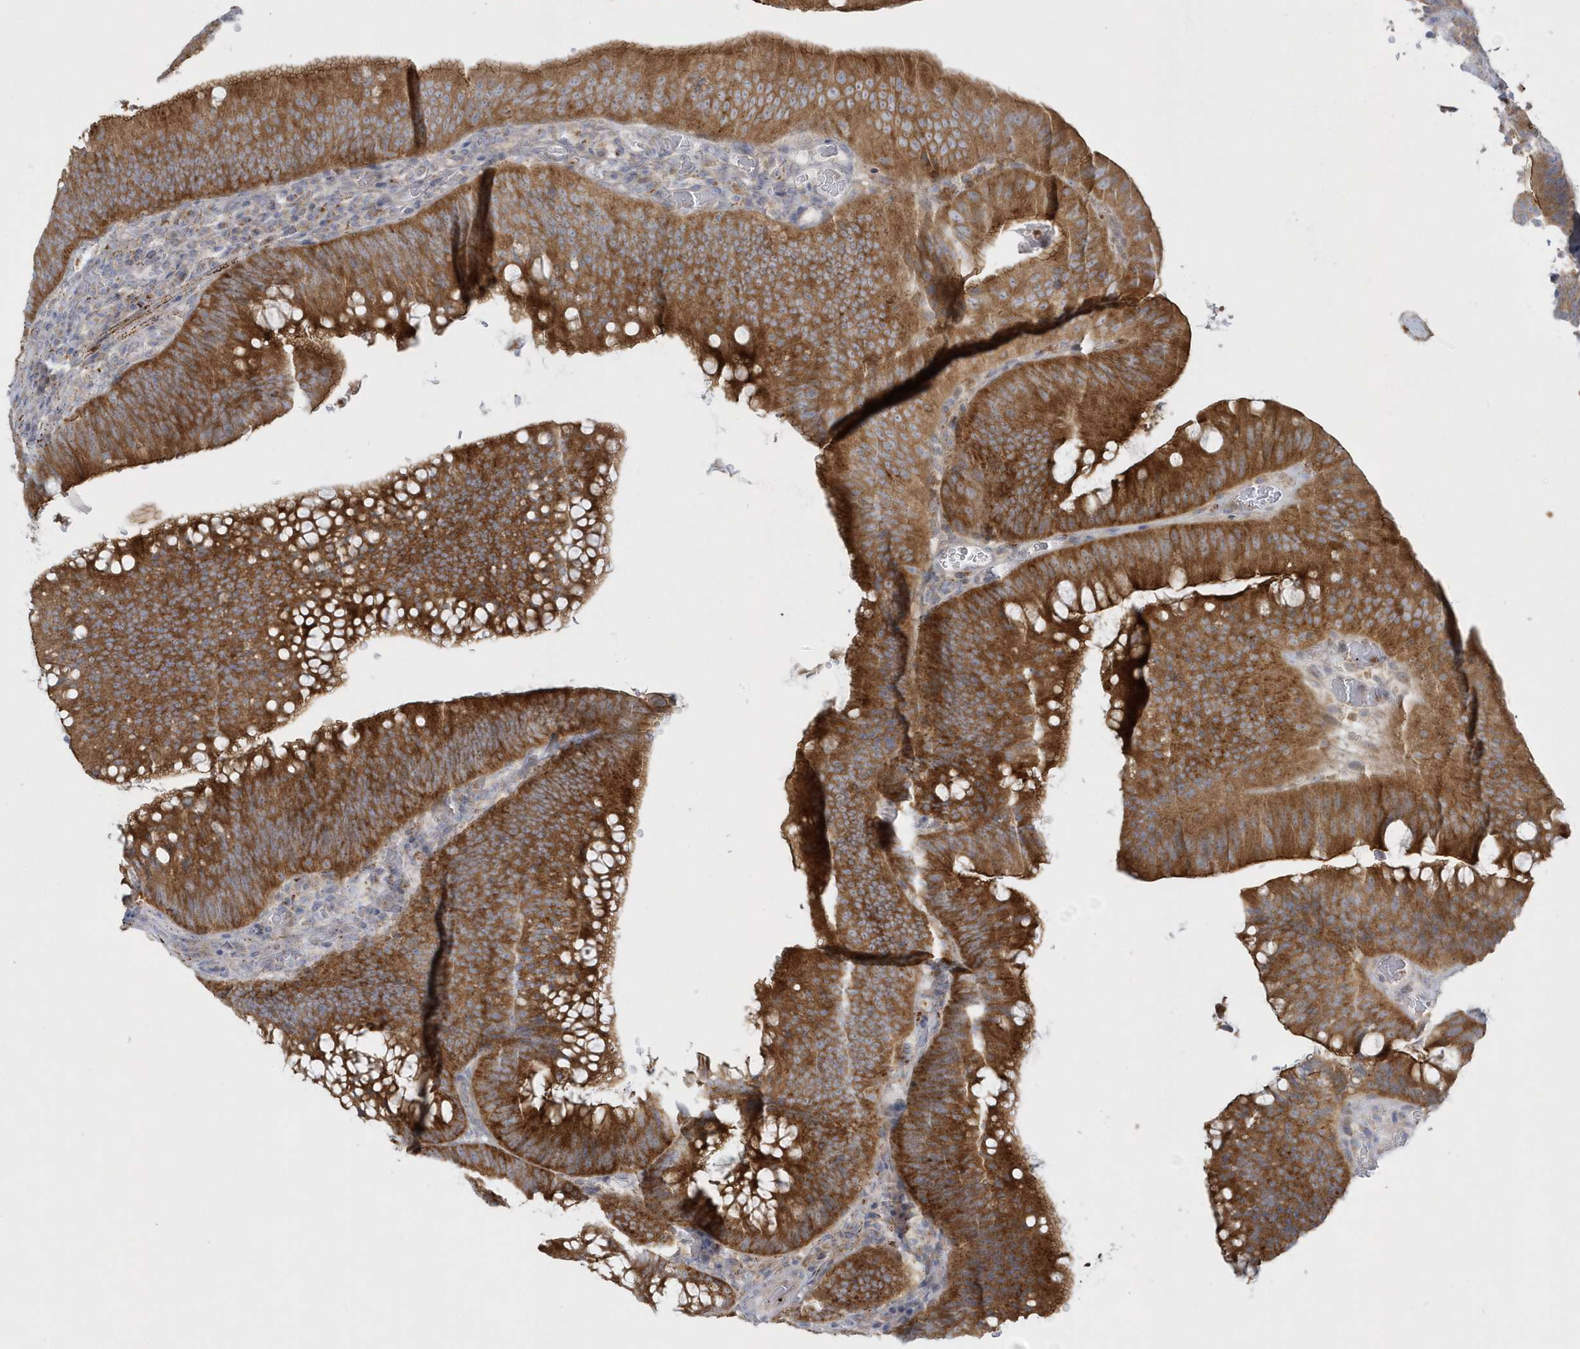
{"staining": {"intensity": "strong", "quantity": ">75%", "location": "cytoplasmic/membranous"}, "tissue": "colorectal cancer", "cell_type": "Tumor cells", "image_type": "cancer", "snomed": [{"axis": "morphology", "description": "Normal tissue, NOS"}, {"axis": "topography", "description": "Colon"}], "caption": "Immunohistochemical staining of human colorectal cancer displays high levels of strong cytoplasmic/membranous protein staining in about >75% of tumor cells. (IHC, brightfield microscopy, high magnification).", "gene": "DNAJC18", "patient": {"sex": "female", "age": 82}}